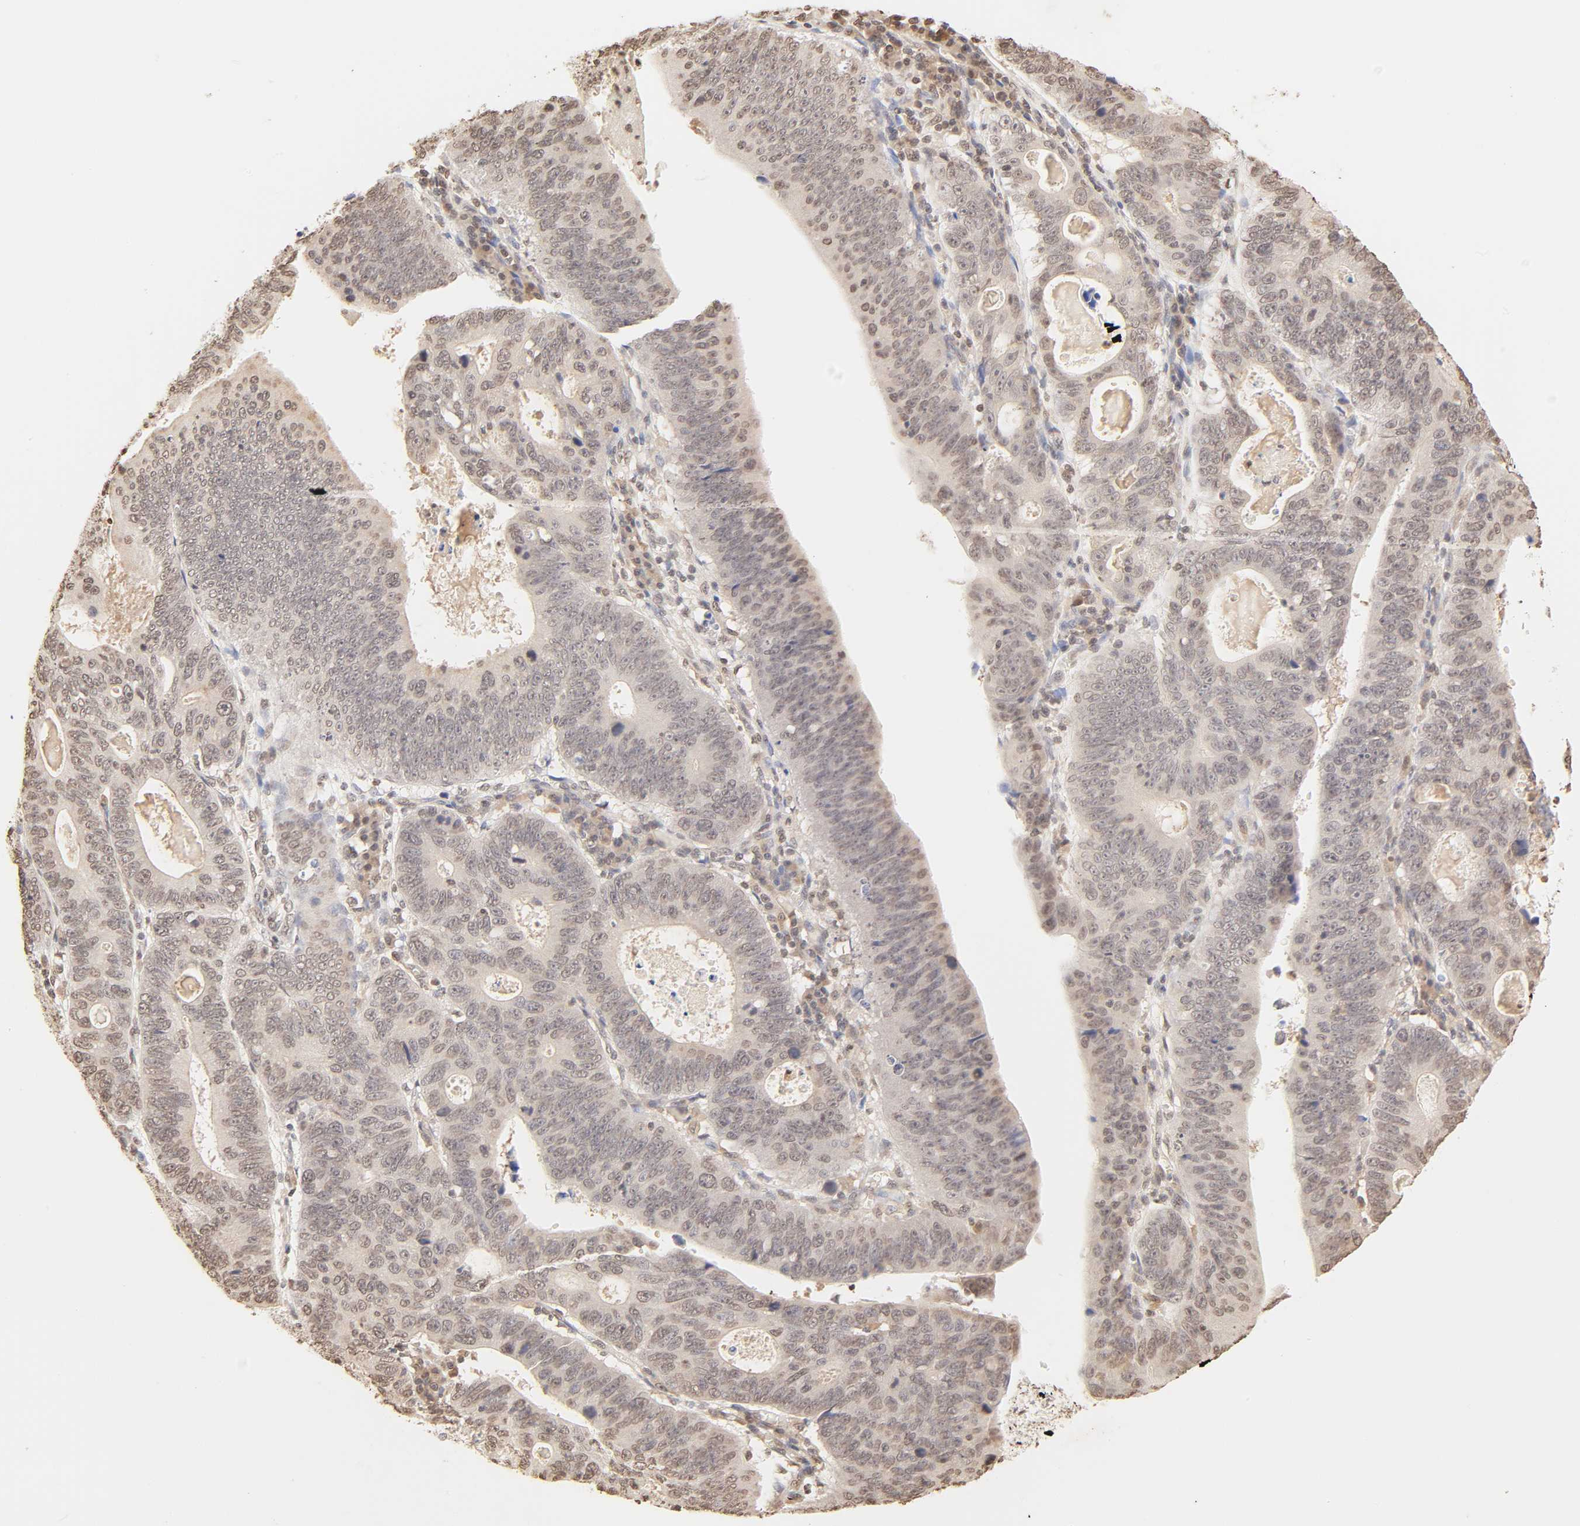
{"staining": {"intensity": "weak", "quantity": ">75%", "location": "cytoplasmic/membranous,nuclear"}, "tissue": "stomach cancer", "cell_type": "Tumor cells", "image_type": "cancer", "snomed": [{"axis": "morphology", "description": "Adenocarcinoma, NOS"}, {"axis": "topography", "description": "Stomach"}], "caption": "A micrograph of adenocarcinoma (stomach) stained for a protein displays weak cytoplasmic/membranous and nuclear brown staining in tumor cells.", "gene": "TBL1X", "patient": {"sex": "male", "age": 59}}